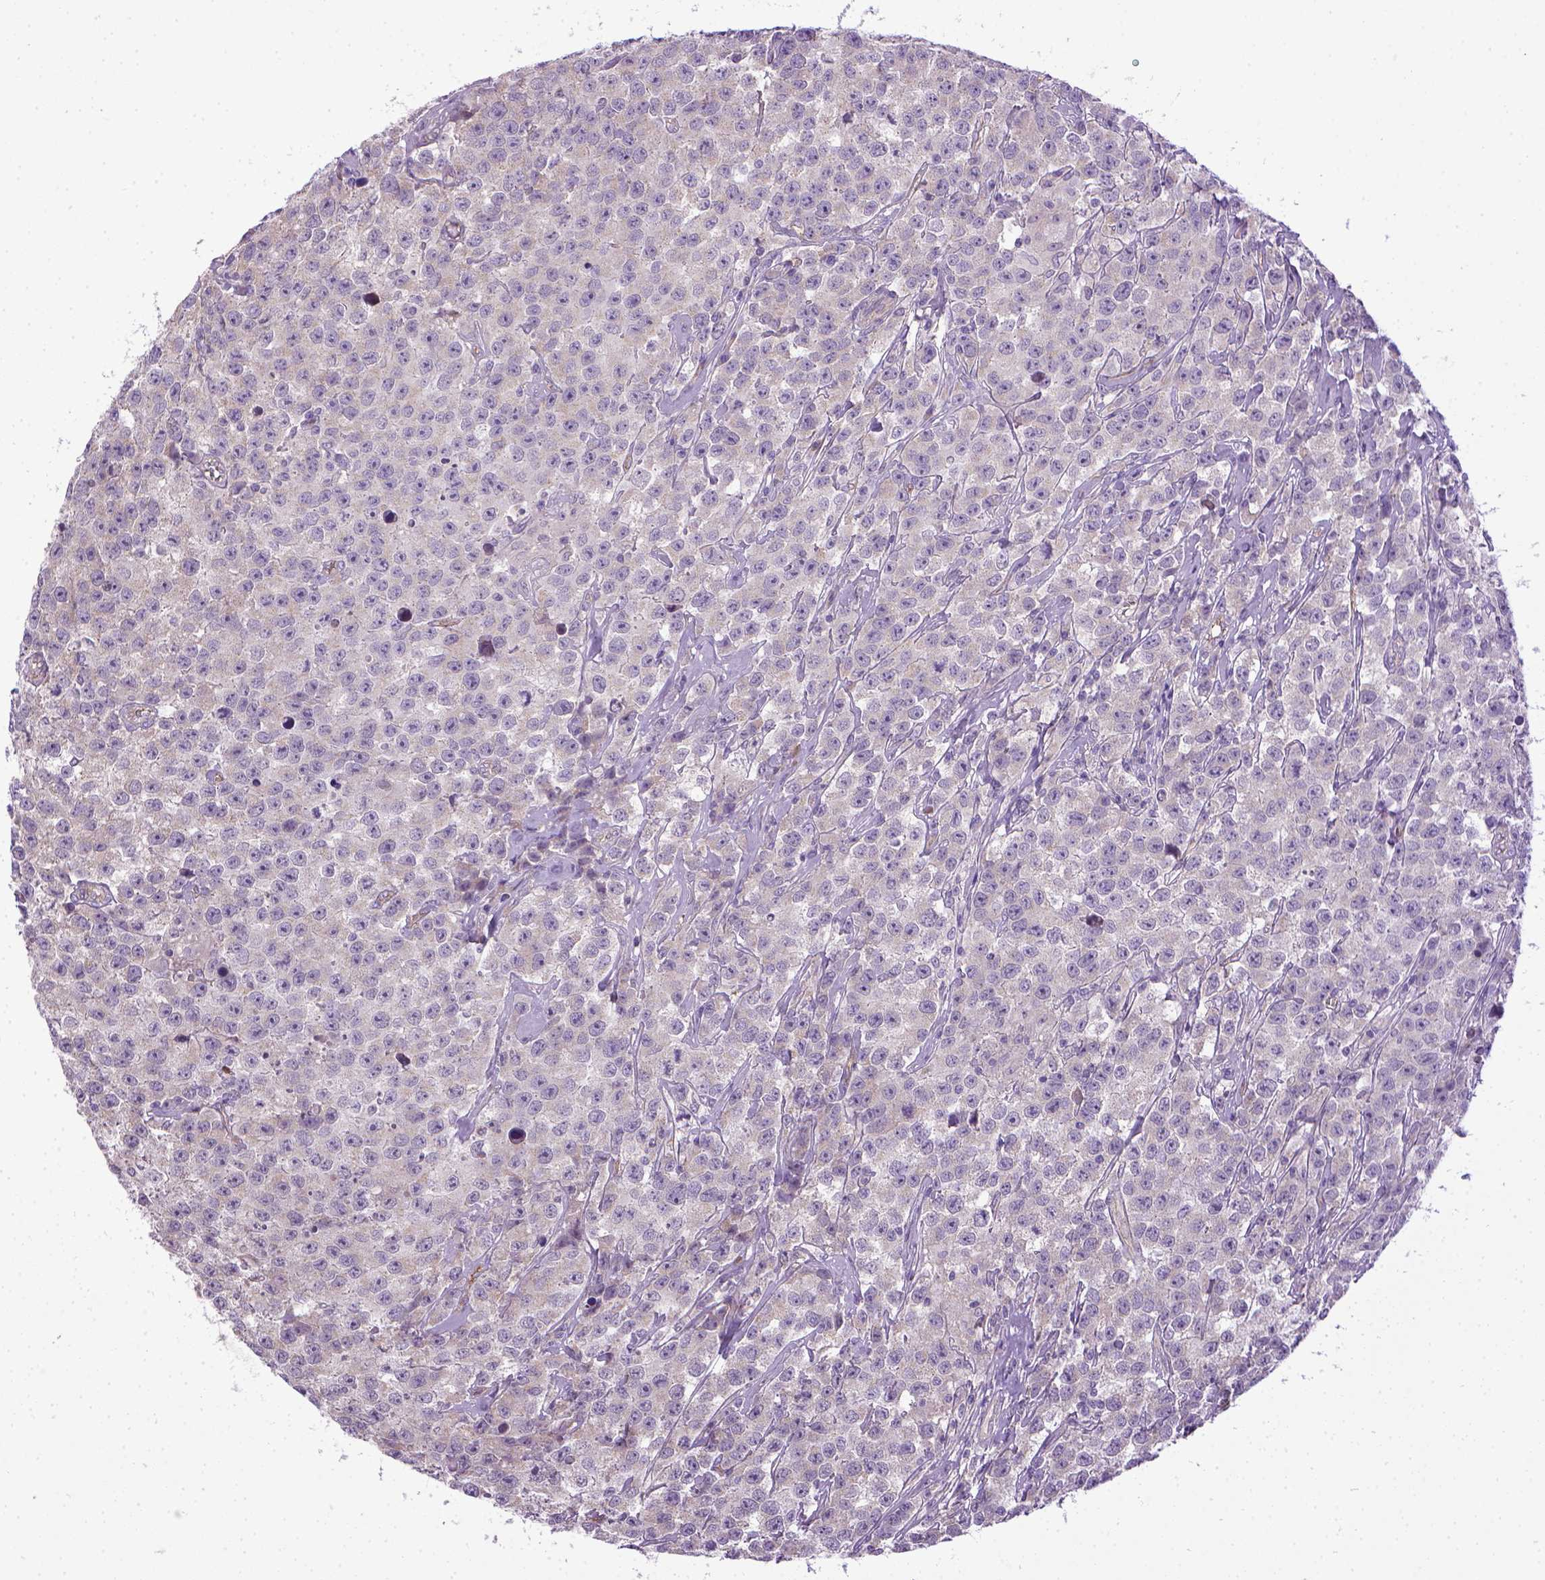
{"staining": {"intensity": "negative", "quantity": "none", "location": "none"}, "tissue": "testis cancer", "cell_type": "Tumor cells", "image_type": "cancer", "snomed": [{"axis": "morphology", "description": "Seminoma, NOS"}, {"axis": "topography", "description": "Testis"}], "caption": "Testis cancer stained for a protein using immunohistochemistry reveals no staining tumor cells.", "gene": "ENG", "patient": {"sex": "male", "age": 59}}